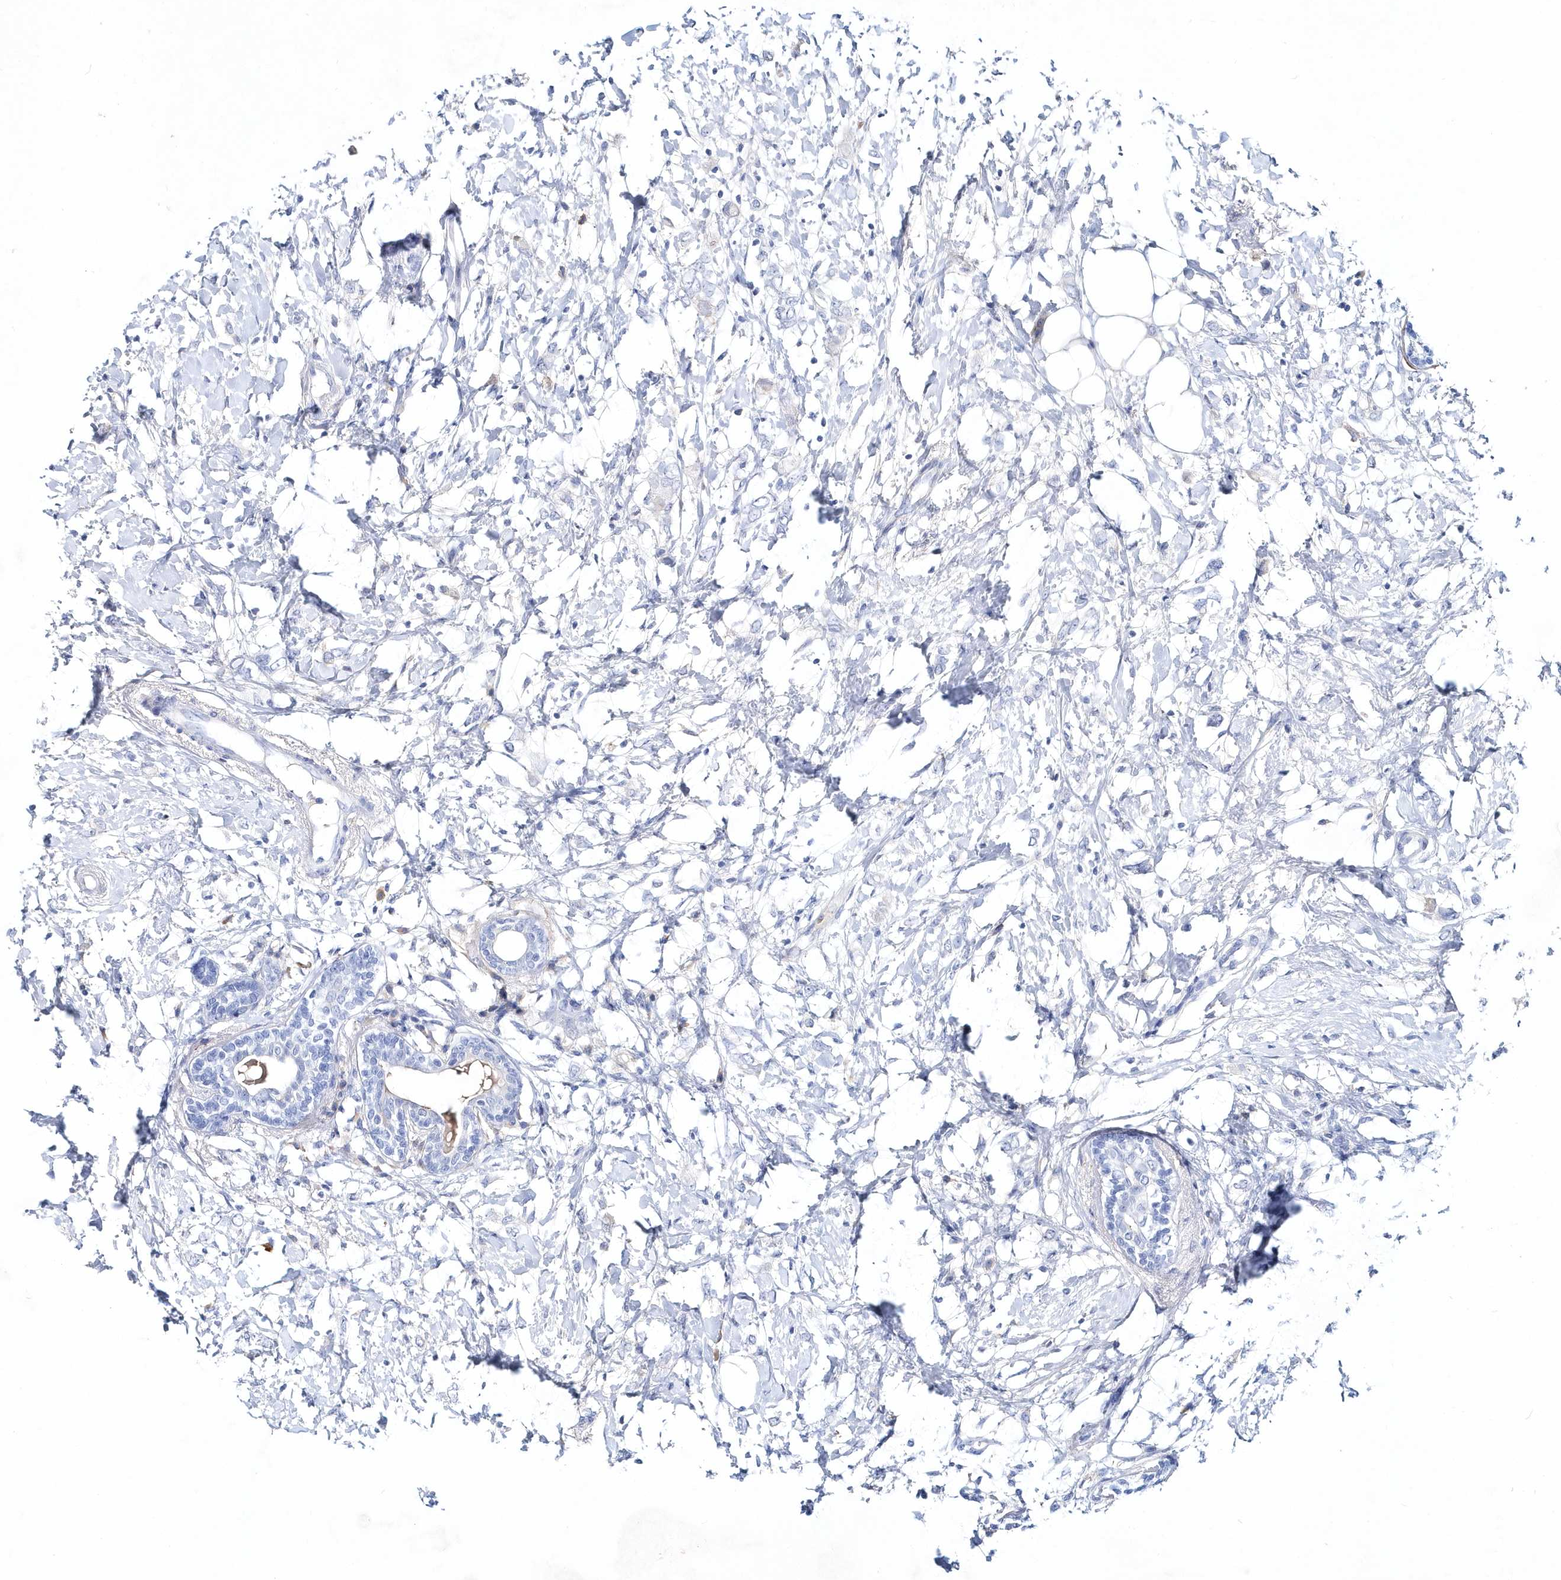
{"staining": {"intensity": "negative", "quantity": "none", "location": "none"}, "tissue": "breast cancer", "cell_type": "Tumor cells", "image_type": "cancer", "snomed": [{"axis": "morphology", "description": "Normal tissue, NOS"}, {"axis": "morphology", "description": "Lobular carcinoma"}, {"axis": "topography", "description": "Breast"}], "caption": "DAB (3,3'-diaminobenzidine) immunohistochemical staining of lobular carcinoma (breast) reveals no significant expression in tumor cells. (Stains: DAB (3,3'-diaminobenzidine) IHC with hematoxylin counter stain, Microscopy: brightfield microscopy at high magnification).", "gene": "SPINK7", "patient": {"sex": "female", "age": 47}}